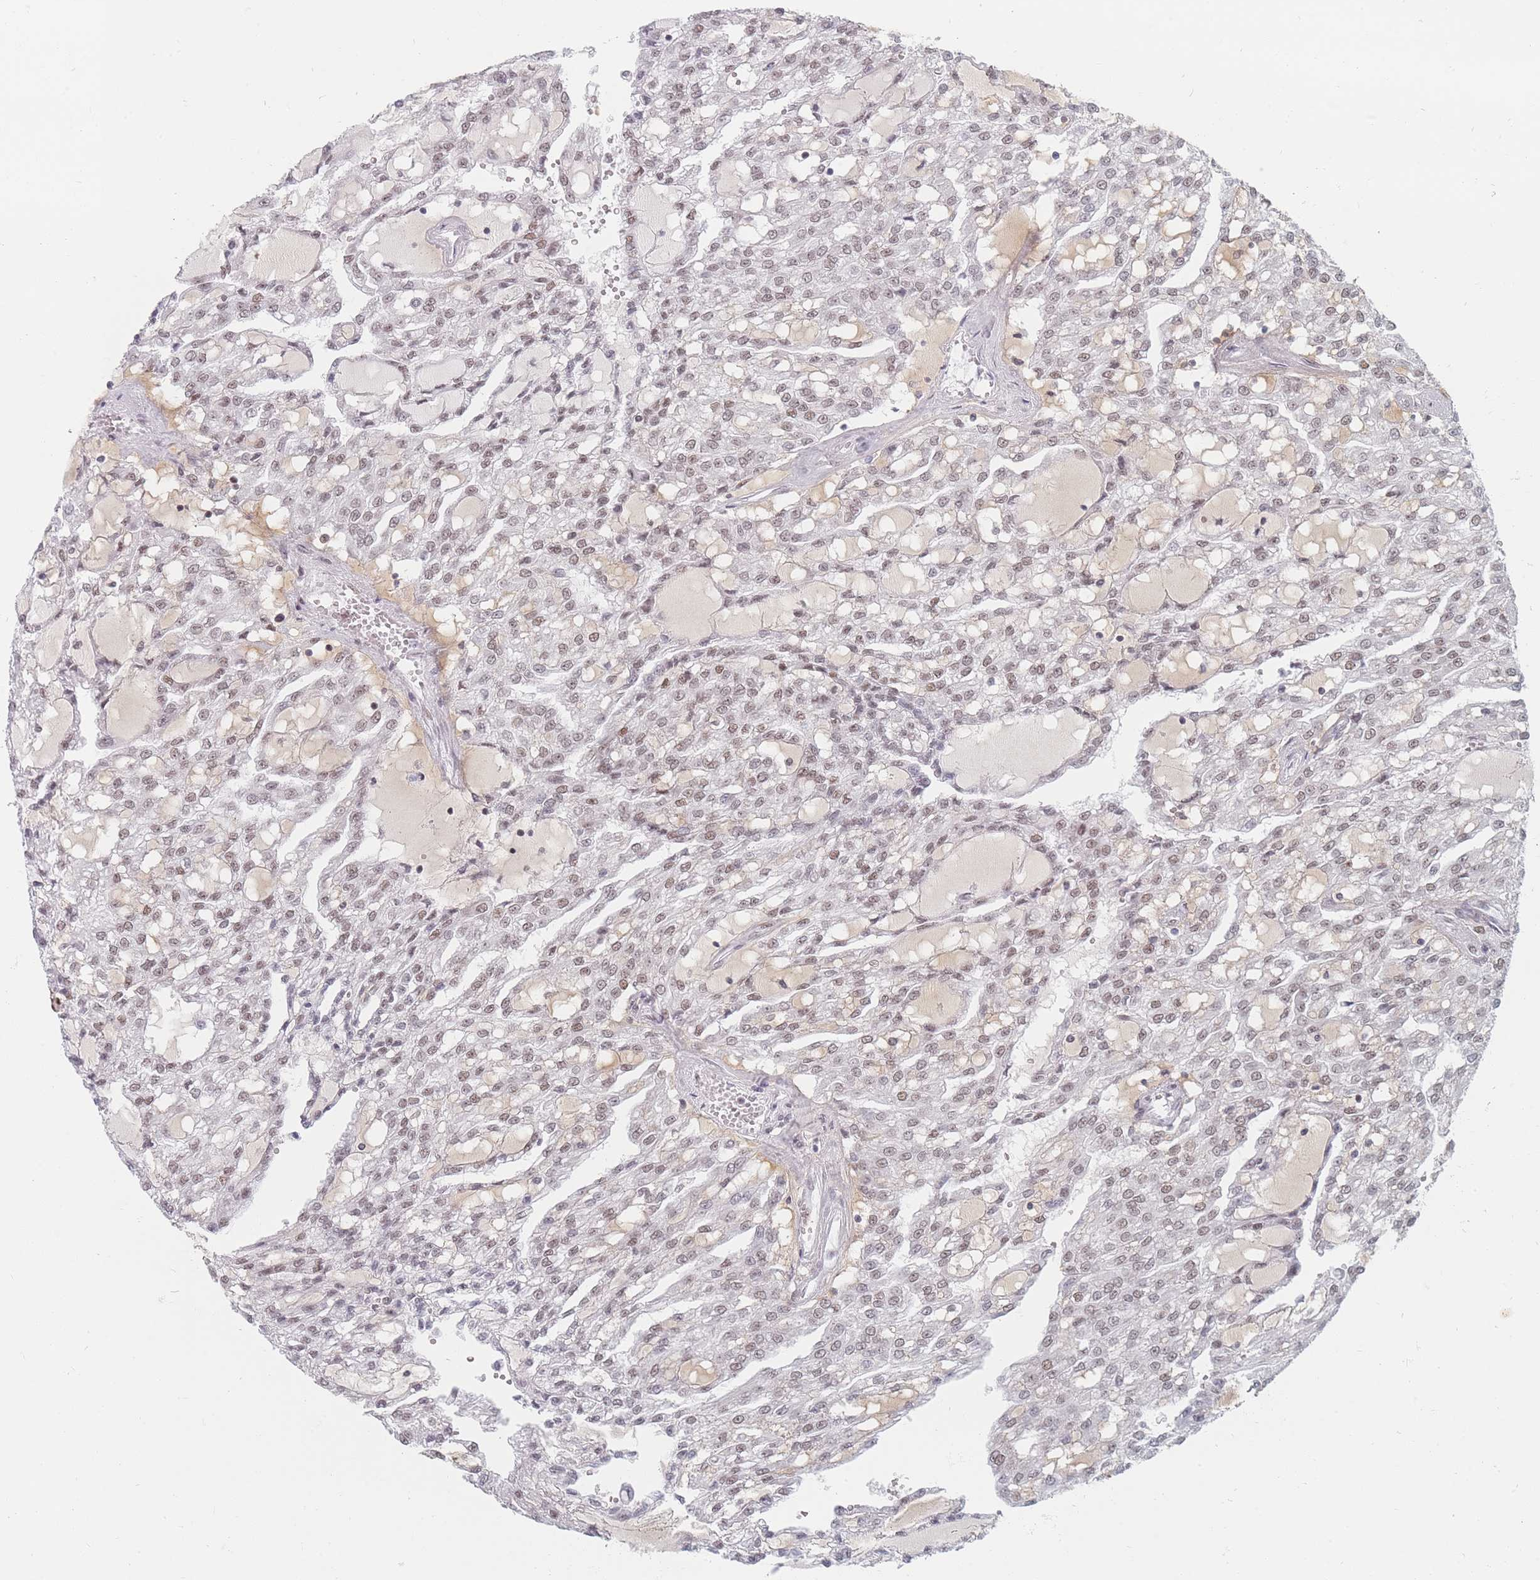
{"staining": {"intensity": "weak", "quantity": "25%-75%", "location": "nuclear"}, "tissue": "renal cancer", "cell_type": "Tumor cells", "image_type": "cancer", "snomed": [{"axis": "morphology", "description": "Adenocarcinoma, NOS"}, {"axis": "topography", "description": "Kidney"}], "caption": "The photomicrograph demonstrates staining of renal cancer, revealing weak nuclear protein expression (brown color) within tumor cells.", "gene": "SAFB2", "patient": {"sex": "male", "age": 63}}